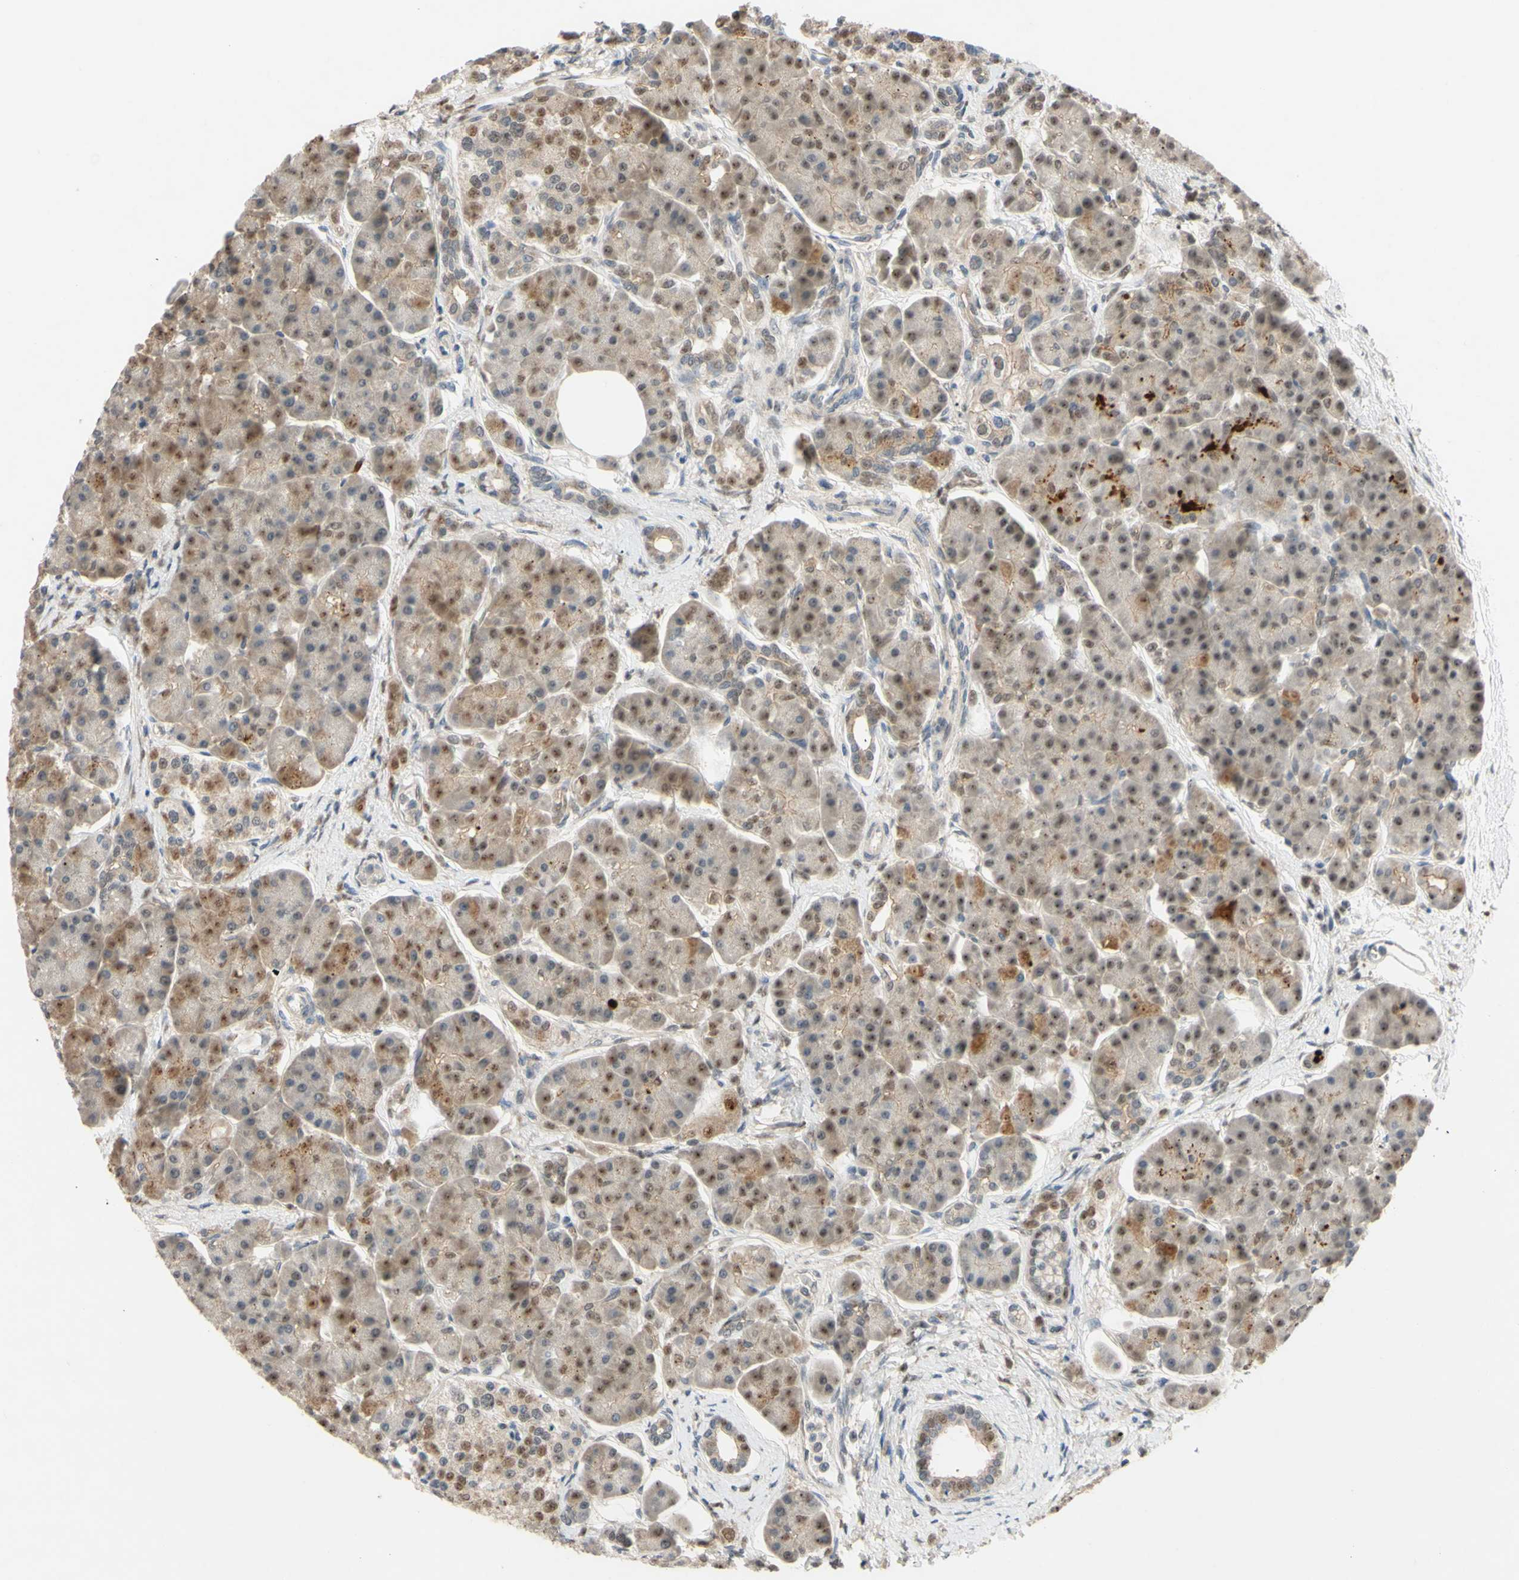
{"staining": {"intensity": "weak", "quantity": ">75%", "location": "cytoplasmic/membranous,nuclear"}, "tissue": "pancreas", "cell_type": "Exocrine glandular cells", "image_type": "normal", "snomed": [{"axis": "morphology", "description": "Normal tissue, NOS"}, {"axis": "topography", "description": "Pancreas"}], "caption": "IHC staining of unremarkable pancreas, which exhibits low levels of weak cytoplasmic/membranous,nuclear staining in about >75% of exocrine glandular cells indicating weak cytoplasmic/membranous,nuclear protein positivity. The staining was performed using DAB (brown) for protein detection and nuclei were counterstained in hematoxylin (blue).", "gene": "ALK", "patient": {"sex": "female", "age": 70}}